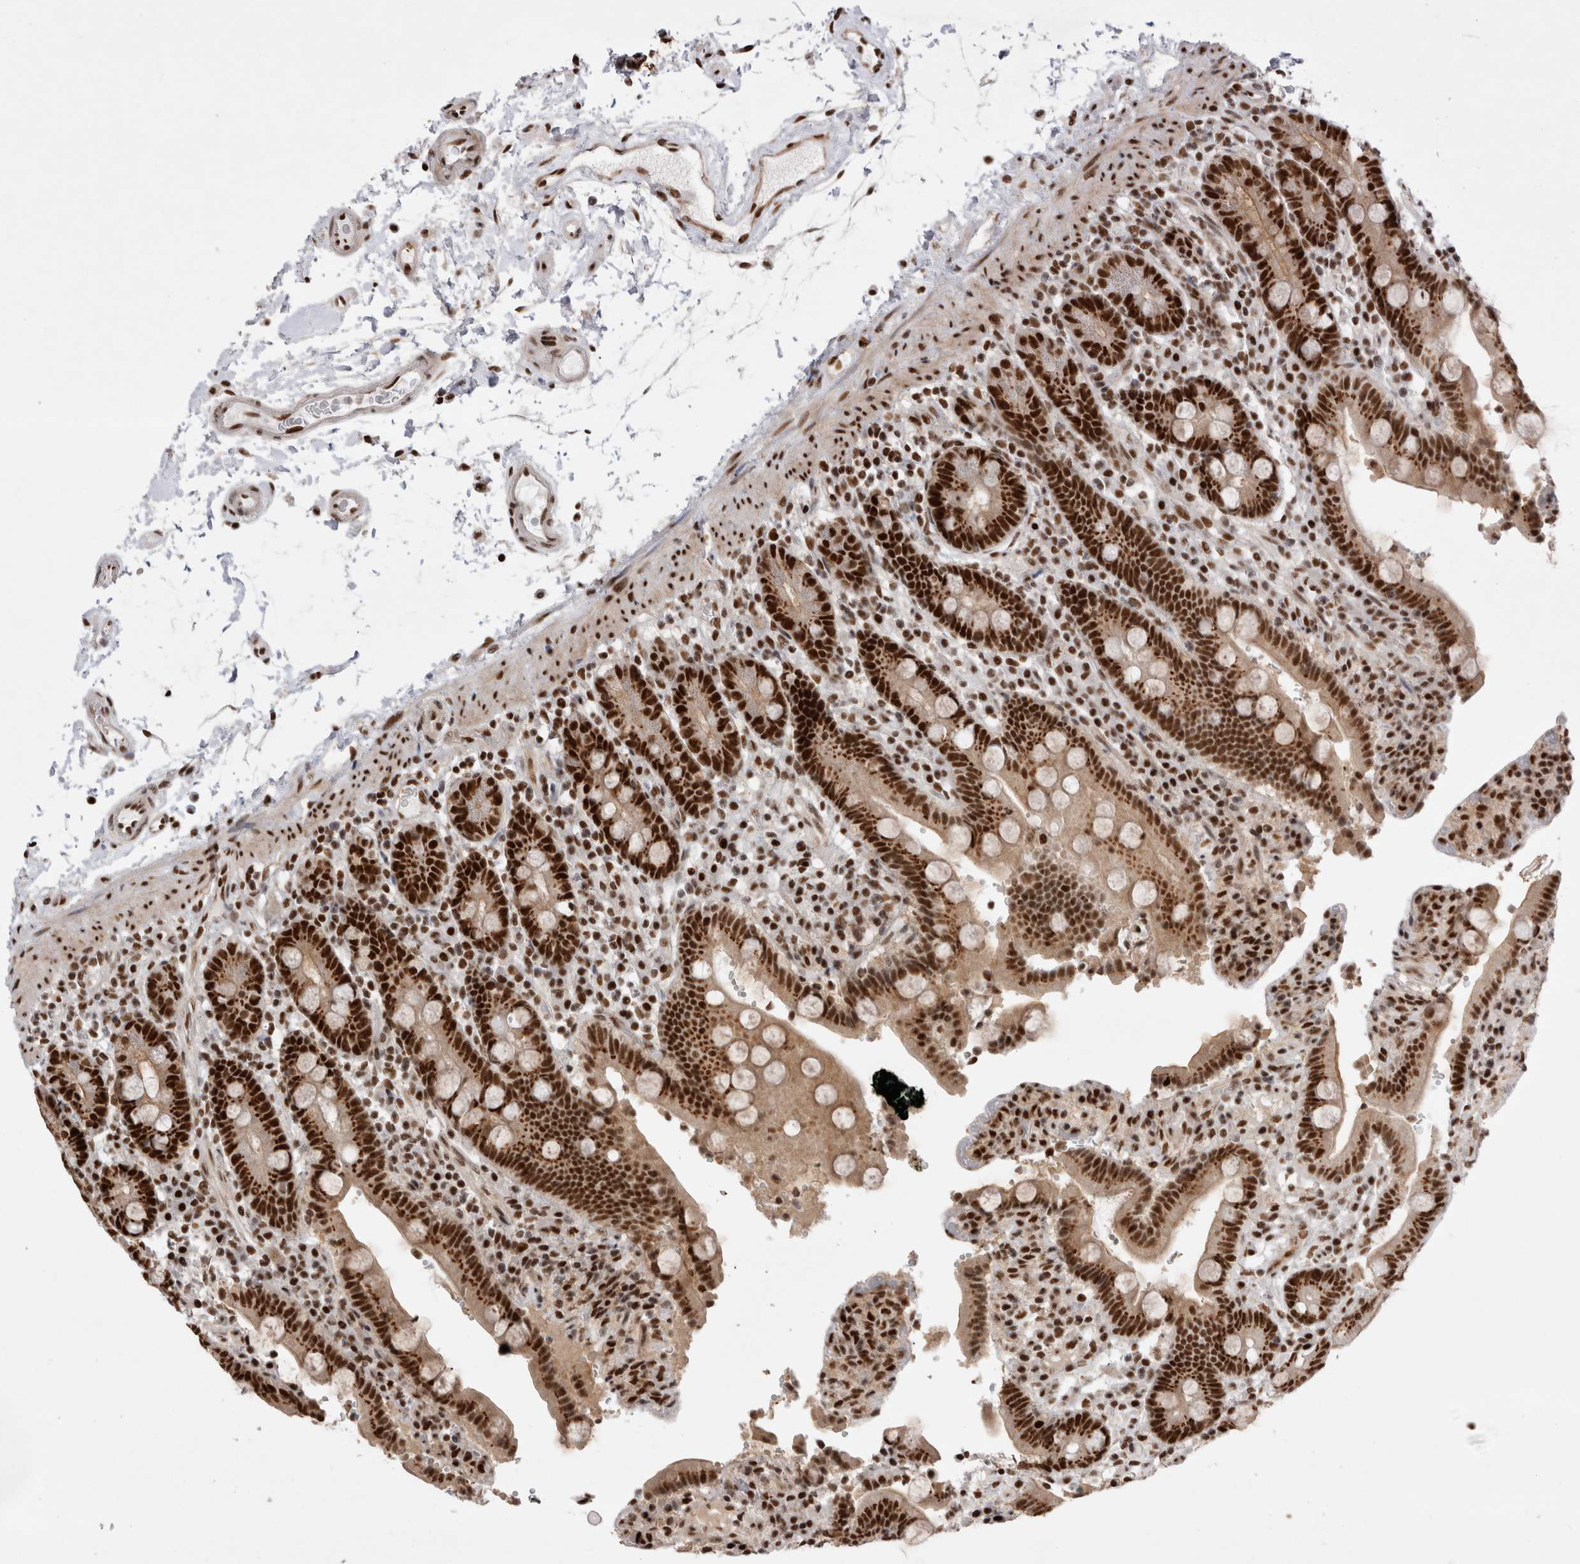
{"staining": {"intensity": "strong", "quantity": ">75%", "location": "cytoplasmic/membranous,nuclear"}, "tissue": "duodenum", "cell_type": "Glandular cells", "image_type": "normal", "snomed": [{"axis": "morphology", "description": "Normal tissue, NOS"}, {"axis": "topography", "description": "Small intestine, NOS"}], "caption": "Unremarkable duodenum was stained to show a protein in brown. There is high levels of strong cytoplasmic/membranous,nuclear staining in approximately >75% of glandular cells.", "gene": "EYA2", "patient": {"sex": "female", "age": 71}}